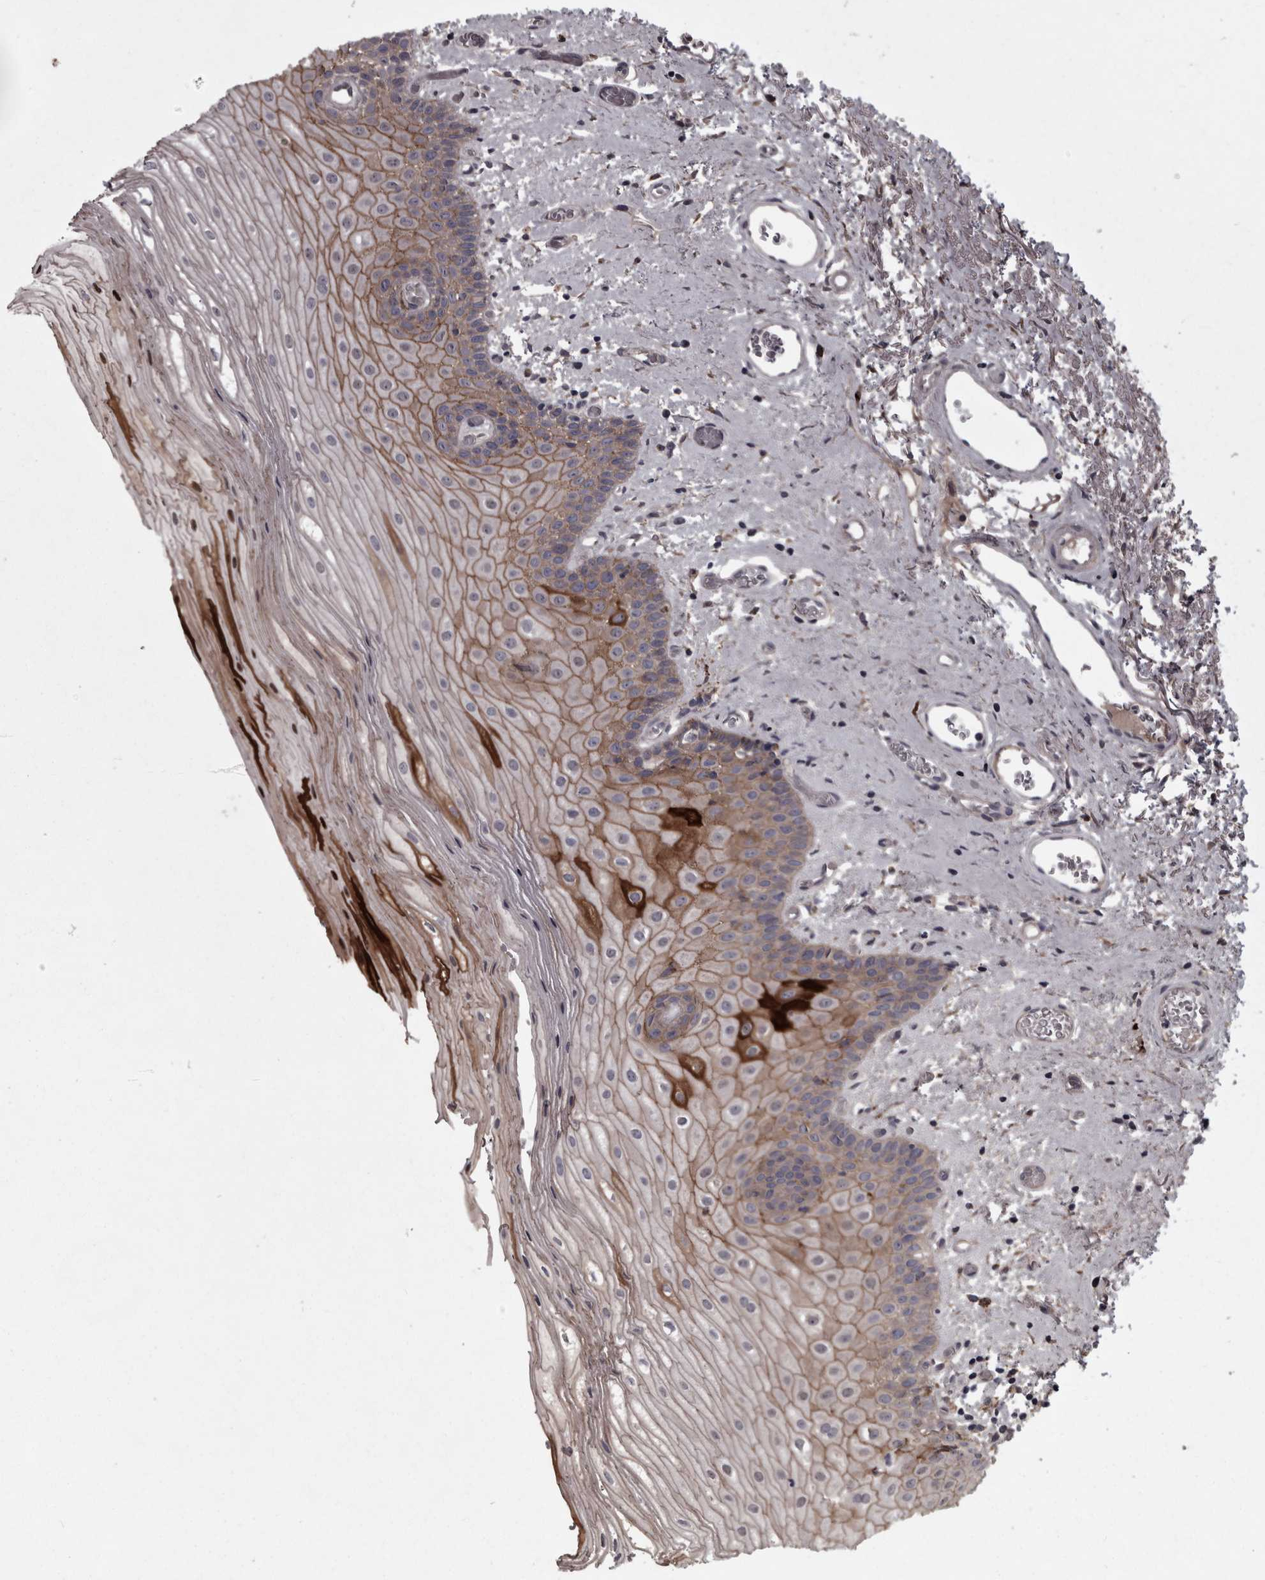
{"staining": {"intensity": "moderate", "quantity": "25%-75%", "location": "cytoplasmic/membranous"}, "tissue": "oral mucosa", "cell_type": "Squamous epithelial cells", "image_type": "normal", "snomed": [{"axis": "morphology", "description": "Normal tissue, NOS"}, {"axis": "topography", "description": "Oral tissue"}], "caption": "A brown stain highlights moderate cytoplasmic/membranous positivity of a protein in squamous epithelial cells of unremarkable oral mucosa.", "gene": "PCDH17", "patient": {"sex": "male", "age": 52}}